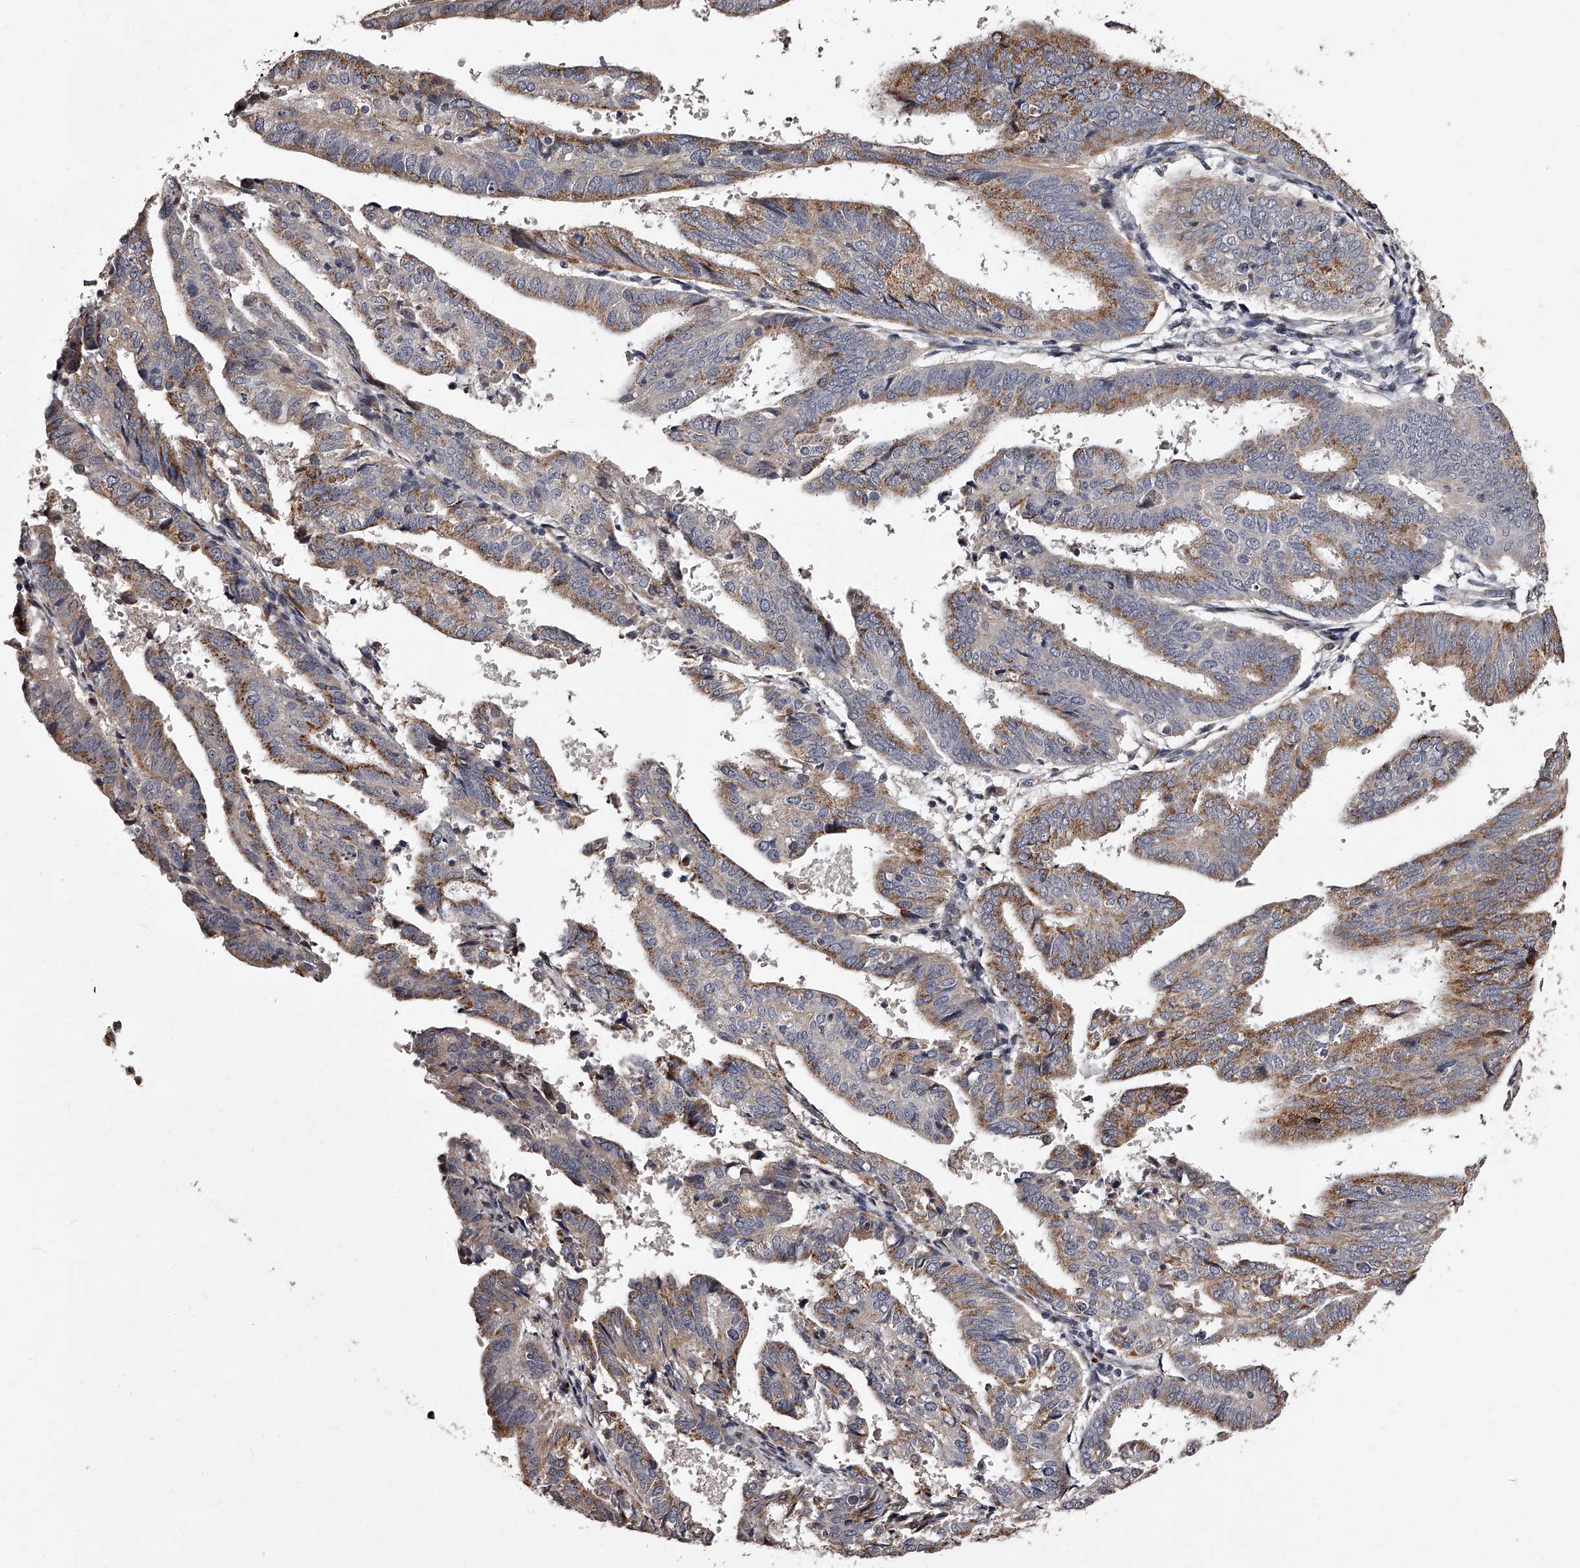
{"staining": {"intensity": "moderate", "quantity": ">75%", "location": "cytoplasmic/membranous"}, "tissue": "endometrial cancer", "cell_type": "Tumor cells", "image_type": "cancer", "snomed": [{"axis": "morphology", "description": "Adenocarcinoma, NOS"}, {"axis": "topography", "description": "Uterus"}], "caption": "Adenocarcinoma (endometrial) stained with DAB (3,3'-diaminobenzidine) immunohistochemistry exhibits medium levels of moderate cytoplasmic/membranous staining in about >75% of tumor cells. Using DAB (brown) and hematoxylin (blue) stains, captured at high magnification using brightfield microscopy.", "gene": "RSC1A1", "patient": {"sex": "female", "age": 77}}